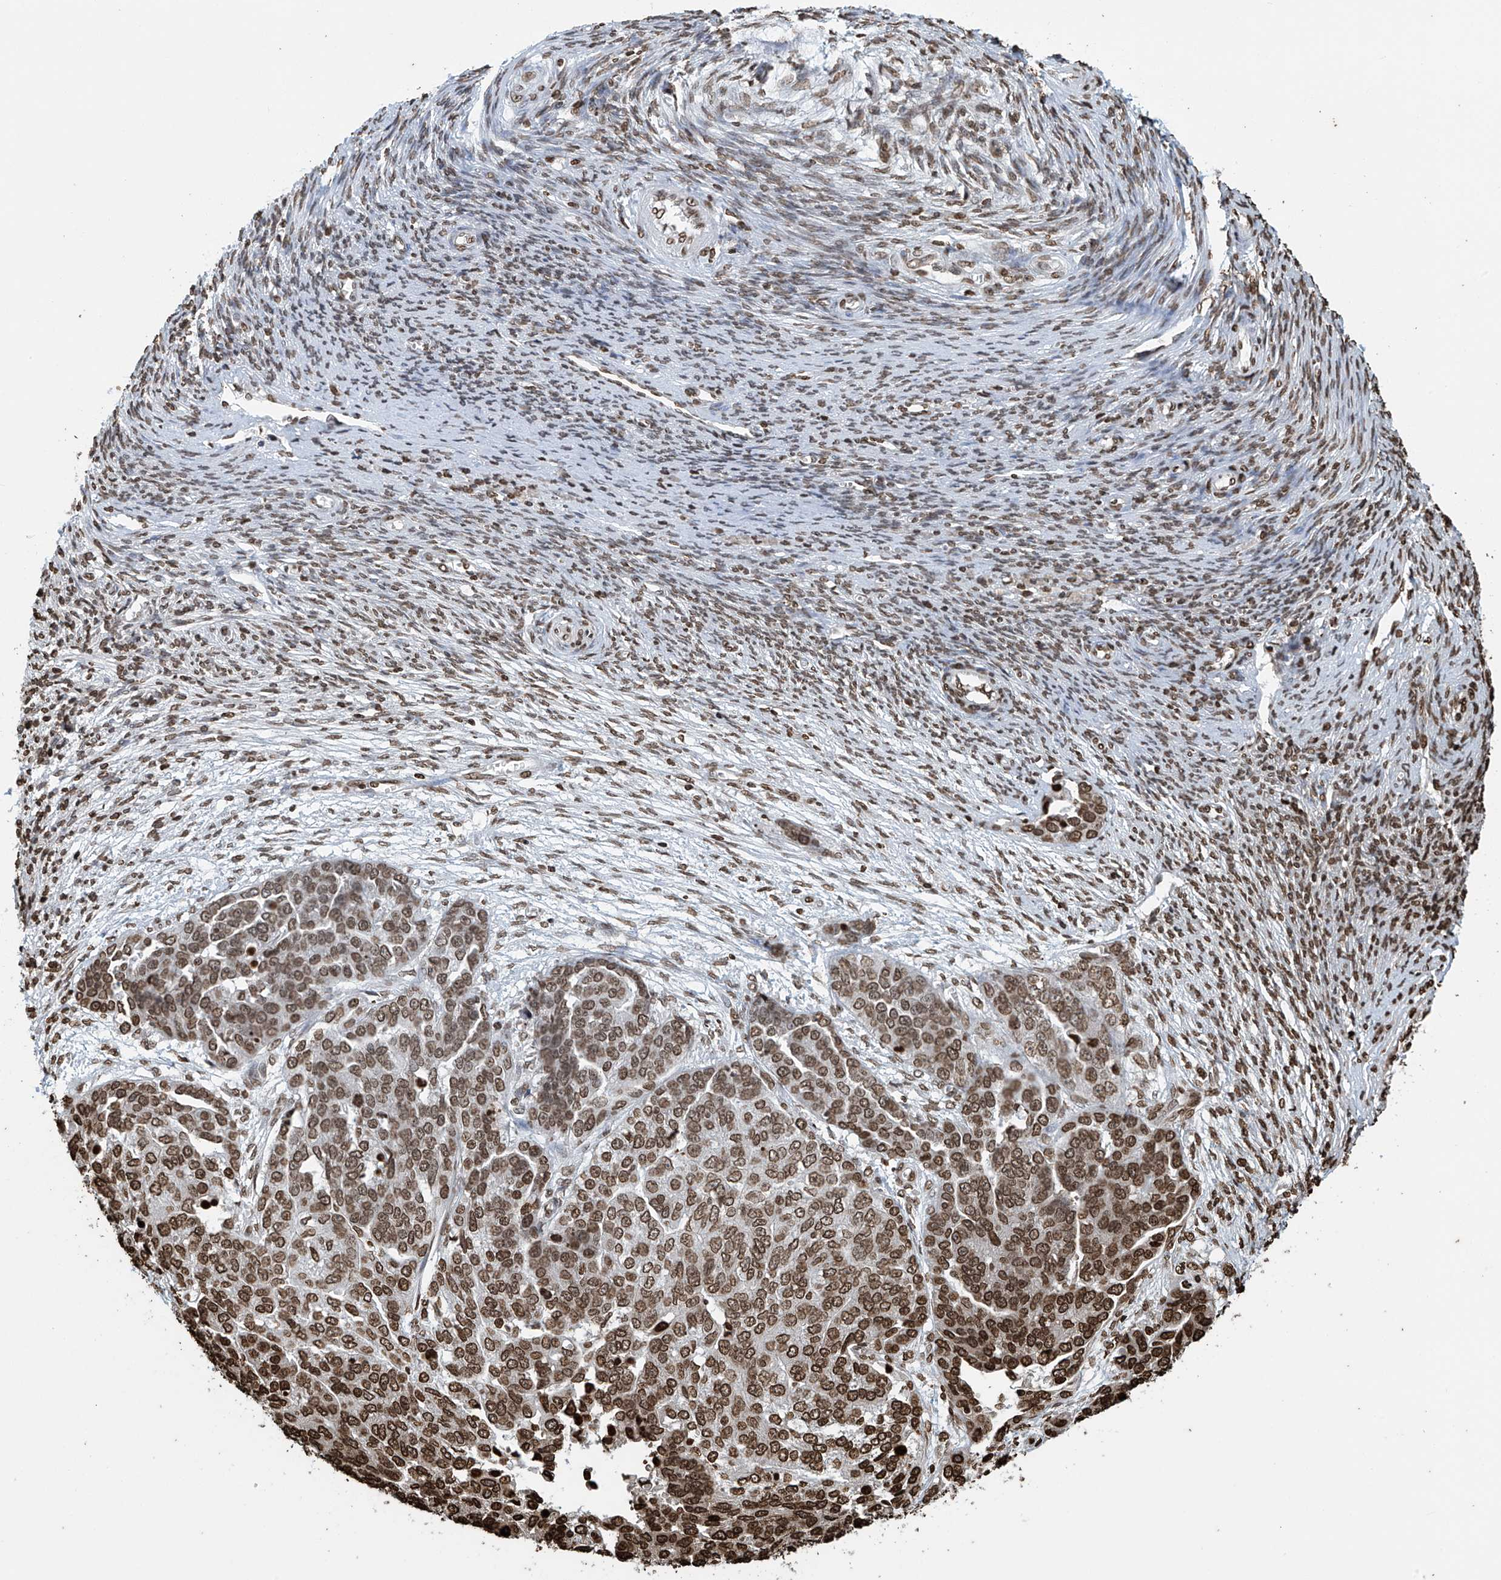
{"staining": {"intensity": "moderate", "quantity": ">75%", "location": "nuclear"}, "tissue": "ovarian cancer", "cell_type": "Tumor cells", "image_type": "cancer", "snomed": [{"axis": "morphology", "description": "Cystadenocarcinoma, serous, NOS"}, {"axis": "topography", "description": "Ovary"}], "caption": "Protein expression analysis of human serous cystadenocarcinoma (ovarian) reveals moderate nuclear expression in about >75% of tumor cells.", "gene": "DPPA2", "patient": {"sex": "female", "age": 44}}